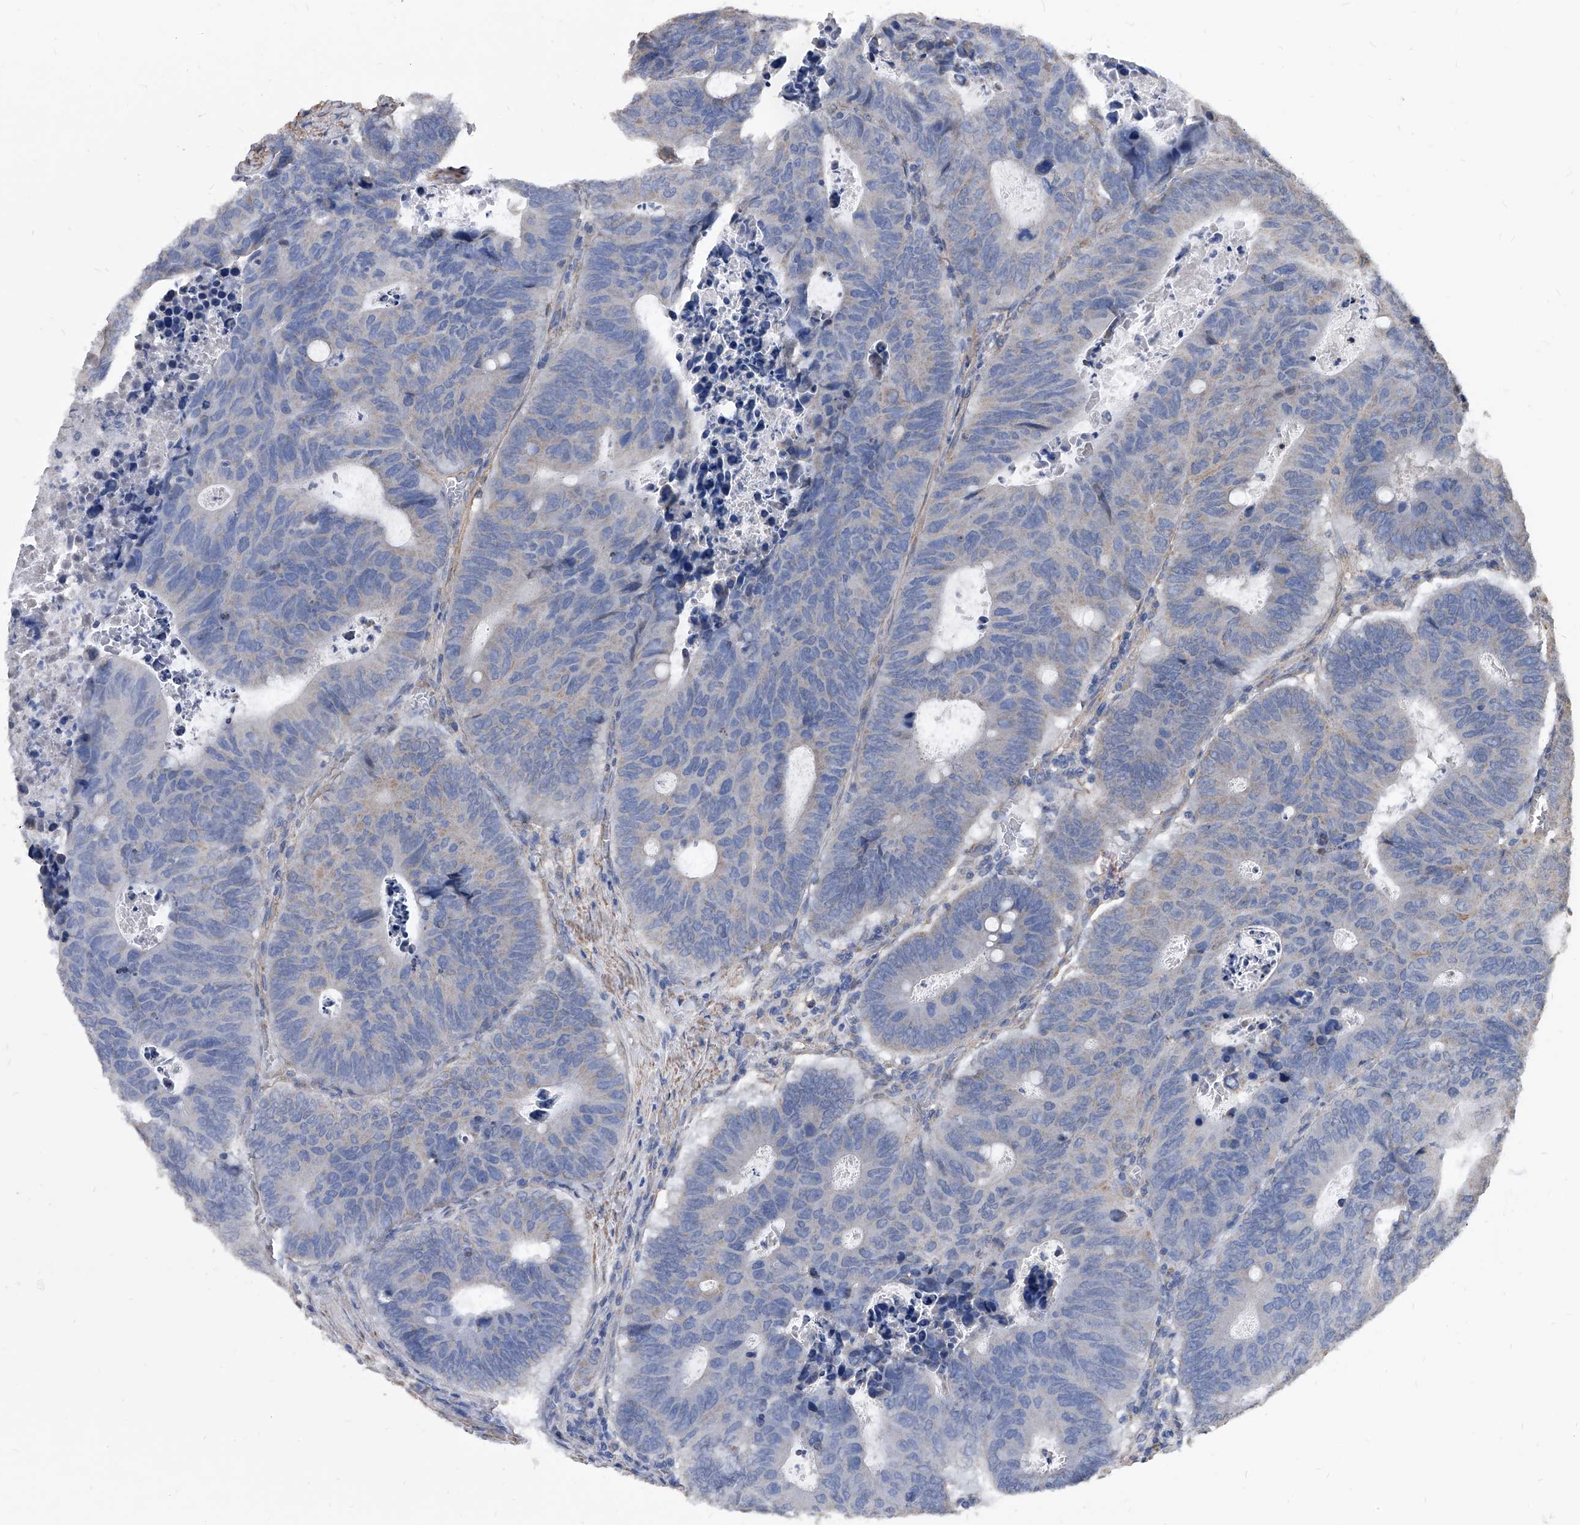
{"staining": {"intensity": "weak", "quantity": "<25%", "location": "cytoplasmic/membranous"}, "tissue": "colorectal cancer", "cell_type": "Tumor cells", "image_type": "cancer", "snomed": [{"axis": "morphology", "description": "Adenocarcinoma, NOS"}, {"axis": "topography", "description": "Colon"}], "caption": "This histopathology image is of colorectal cancer (adenocarcinoma) stained with immunohistochemistry to label a protein in brown with the nuclei are counter-stained blue. There is no staining in tumor cells.", "gene": "DUSP22", "patient": {"sex": "male", "age": 87}}